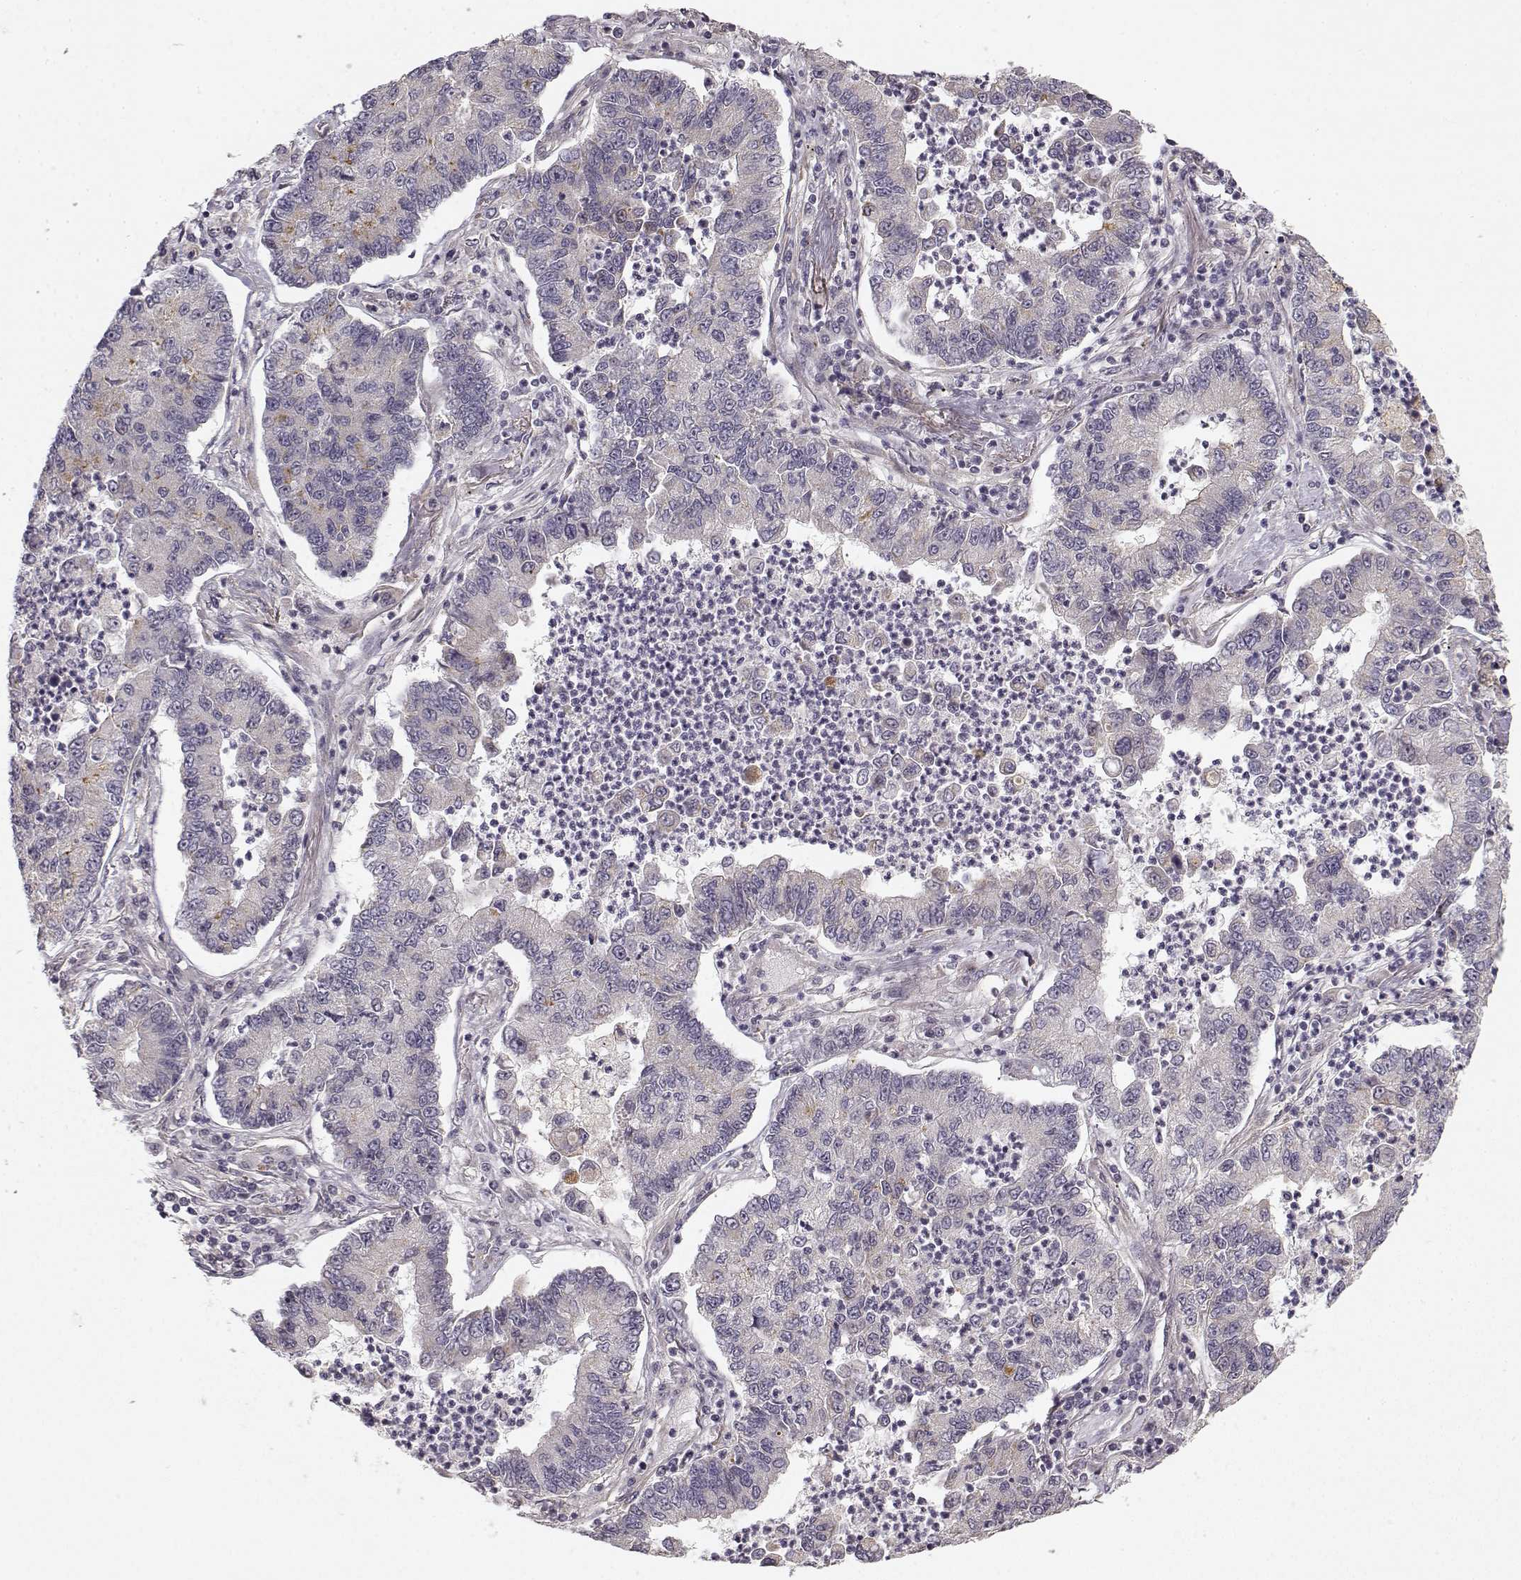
{"staining": {"intensity": "negative", "quantity": "none", "location": "none"}, "tissue": "lung cancer", "cell_type": "Tumor cells", "image_type": "cancer", "snomed": [{"axis": "morphology", "description": "Adenocarcinoma, NOS"}, {"axis": "topography", "description": "Lung"}], "caption": "DAB (3,3'-diaminobenzidine) immunohistochemical staining of human lung adenocarcinoma reveals no significant staining in tumor cells. The staining is performed using DAB (3,3'-diaminobenzidine) brown chromogen with nuclei counter-stained in using hematoxylin.", "gene": "MED12L", "patient": {"sex": "female", "age": 57}}